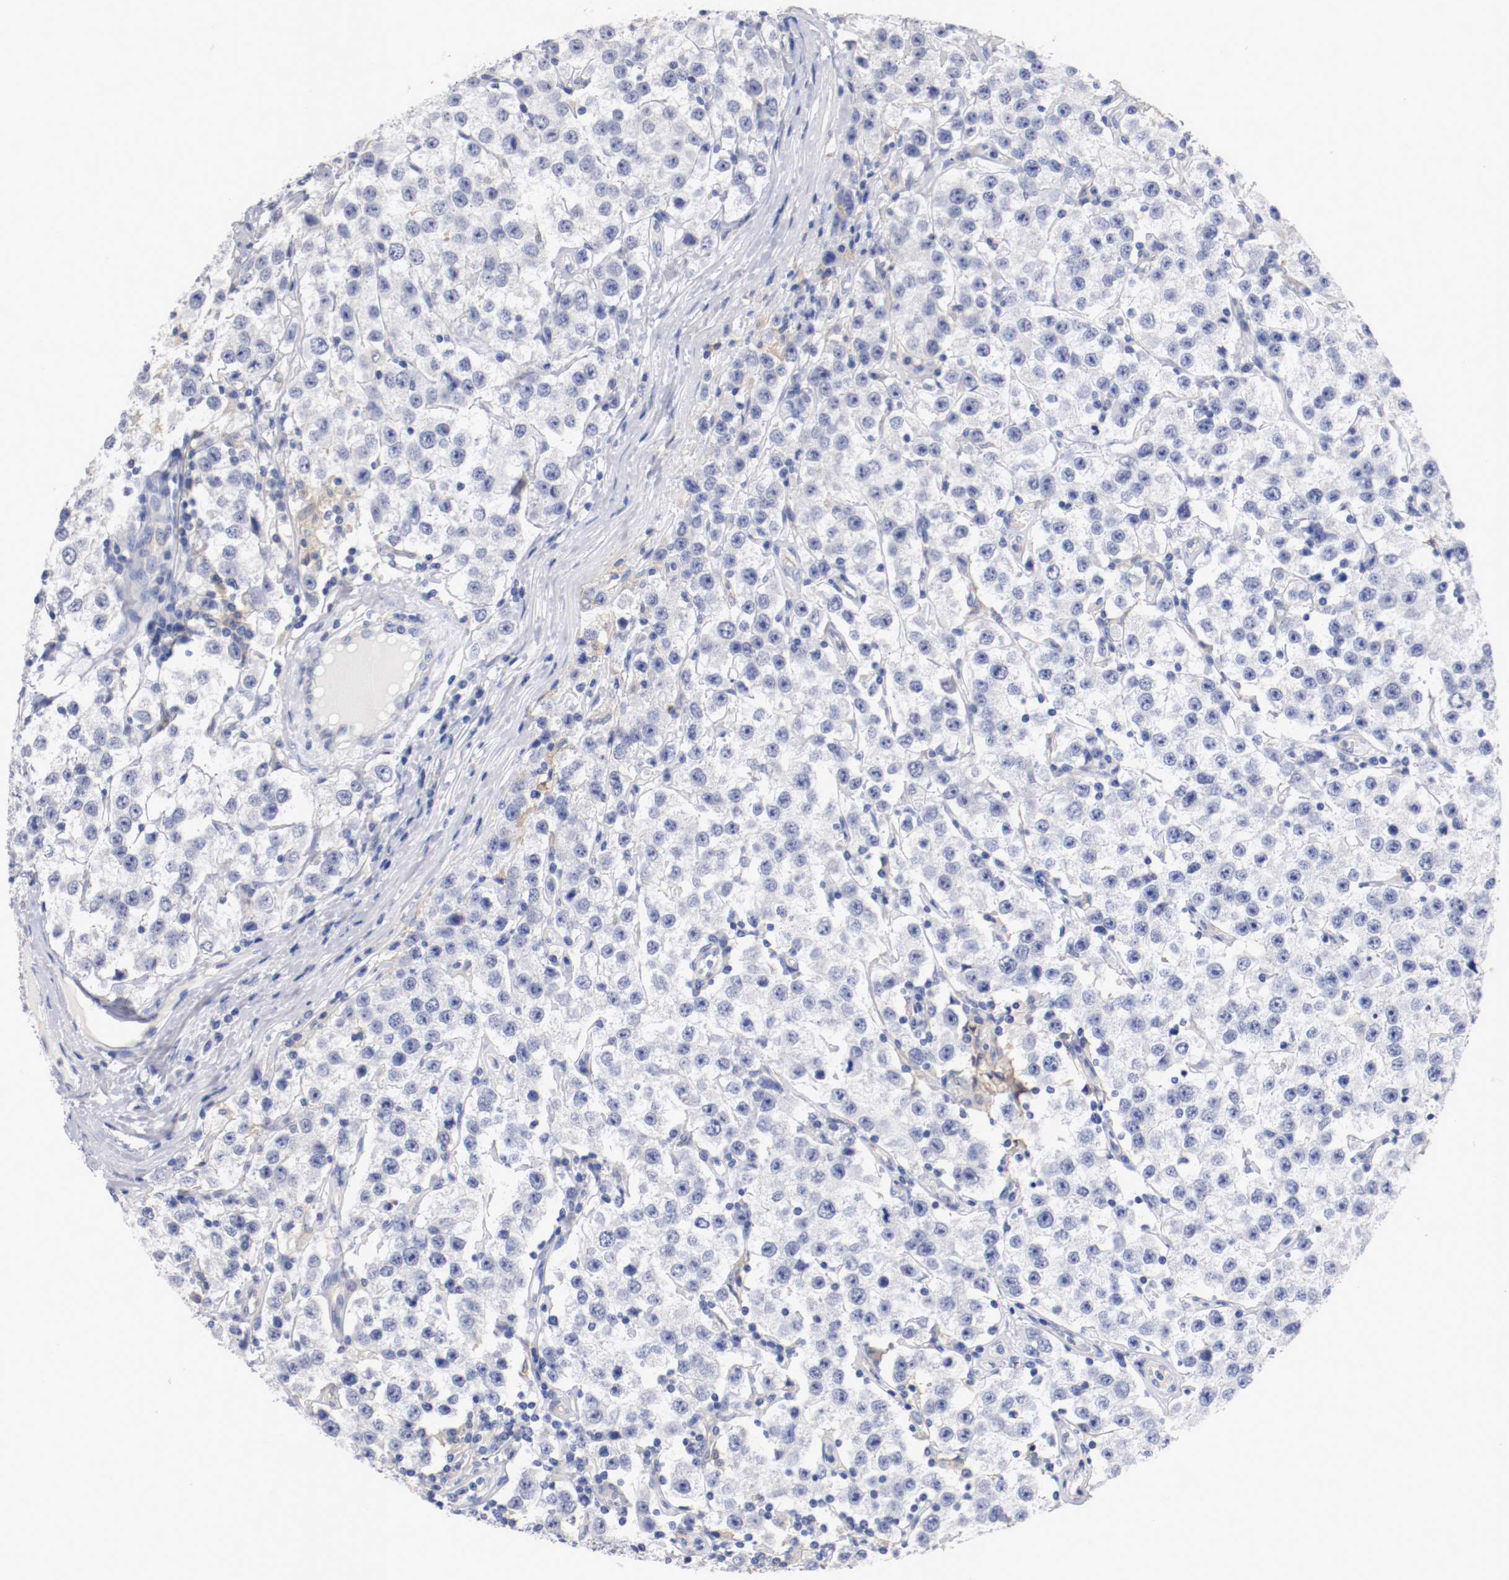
{"staining": {"intensity": "negative", "quantity": "none", "location": "none"}, "tissue": "testis cancer", "cell_type": "Tumor cells", "image_type": "cancer", "snomed": [{"axis": "morphology", "description": "Seminoma, NOS"}, {"axis": "topography", "description": "Testis"}], "caption": "Tumor cells show no significant expression in seminoma (testis).", "gene": "FGFBP1", "patient": {"sex": "male", "age": 52}}